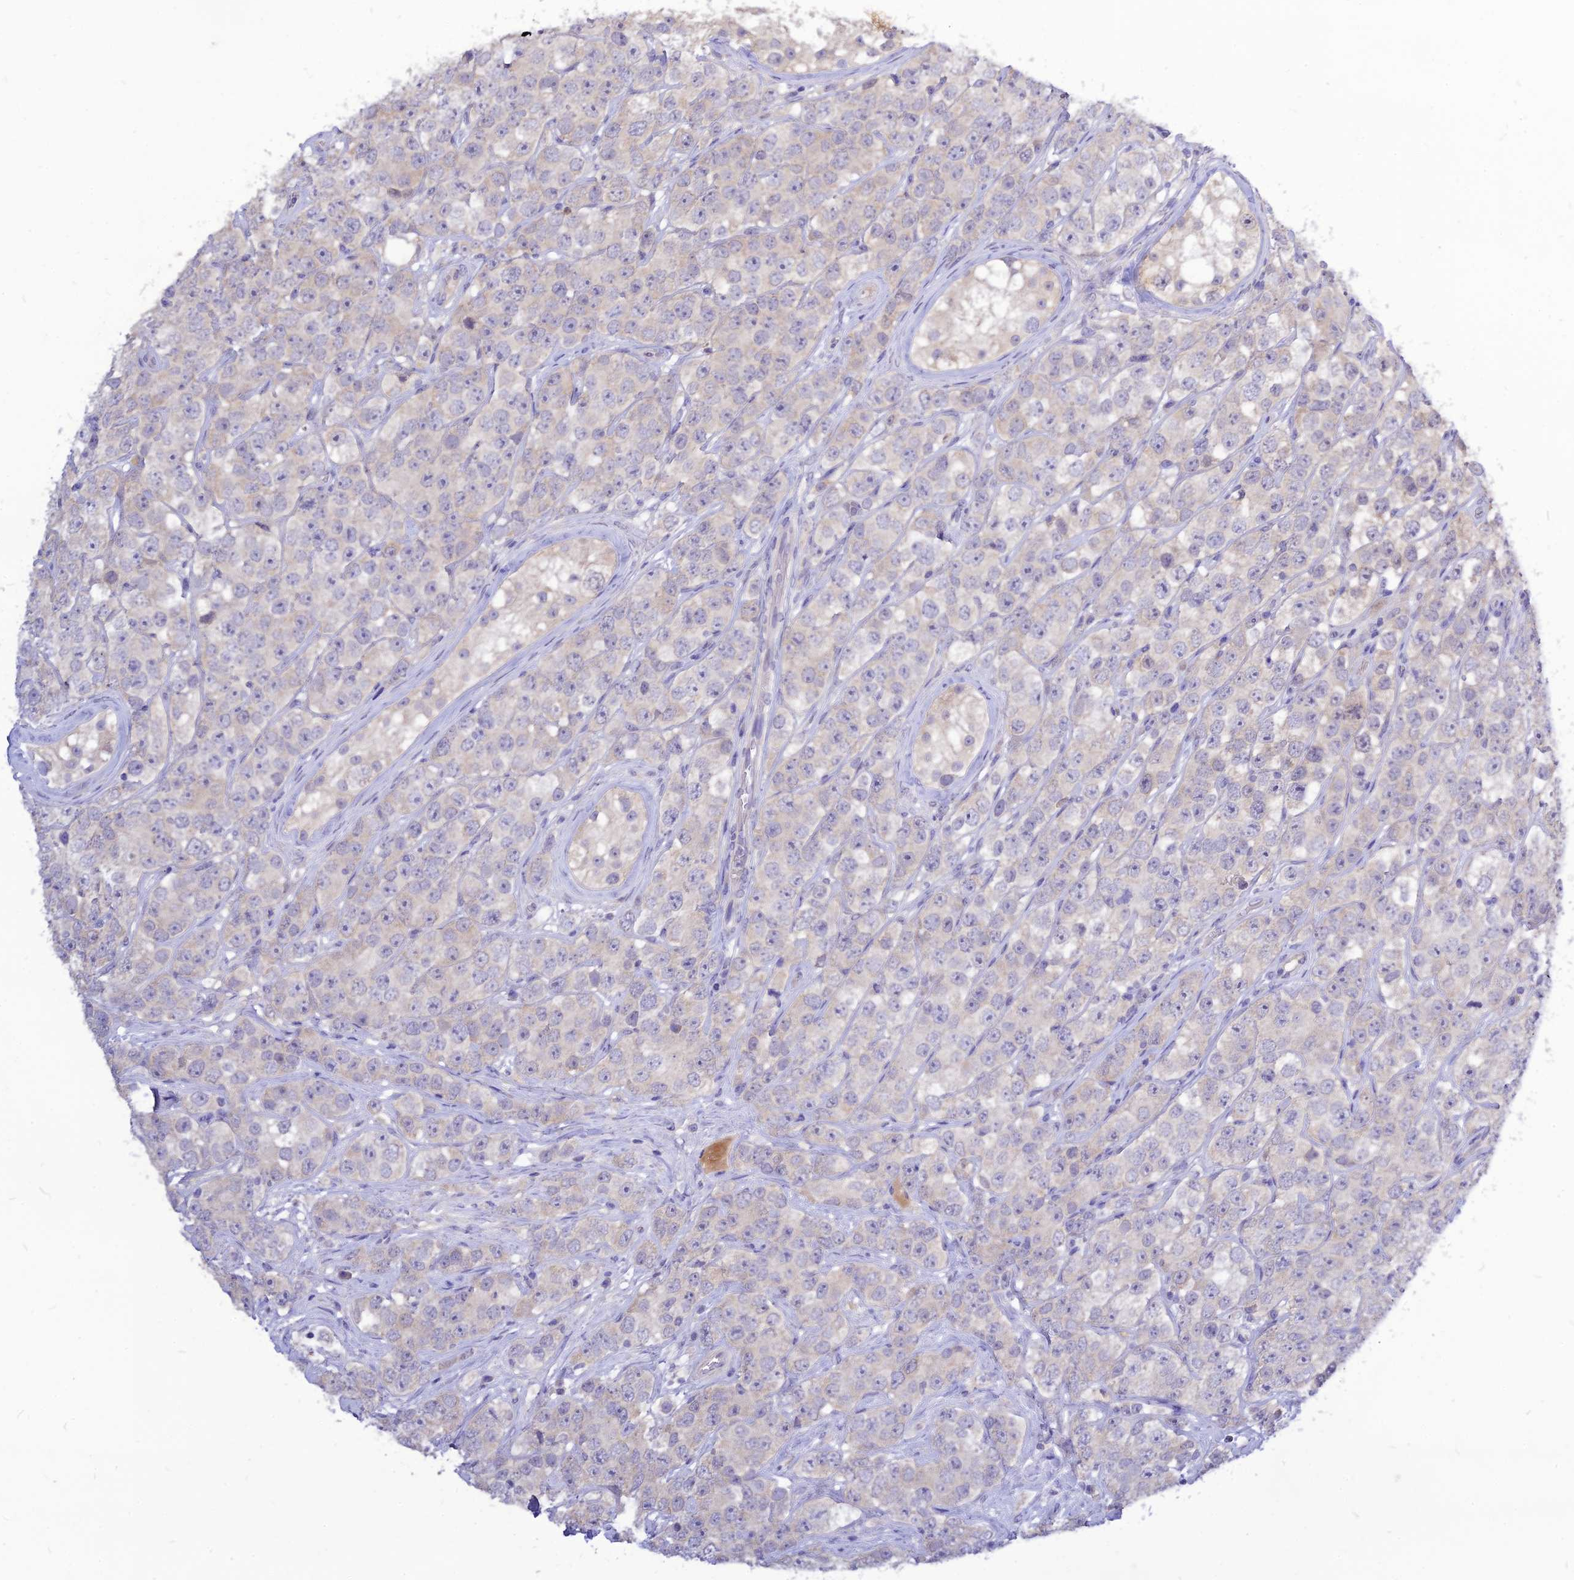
{"staining": {"intensity": "weak", "quantity": "<25%", "location": "cytoplasmic/membranous"}, "tissue": "testis cancer", "cell_type": "Tumor cells", "image_type": "cancer", "snomed": [{"axis": "morphology", "description": "Seminoma, NOS"}, {"axis": "topography", "description": "Testis"}], "caption": "Micrograph shows no significant protein expression in tumor cells of testis seminoma.", "gene": "CZIB", "patient": {"sex": "male", "age": 28}}